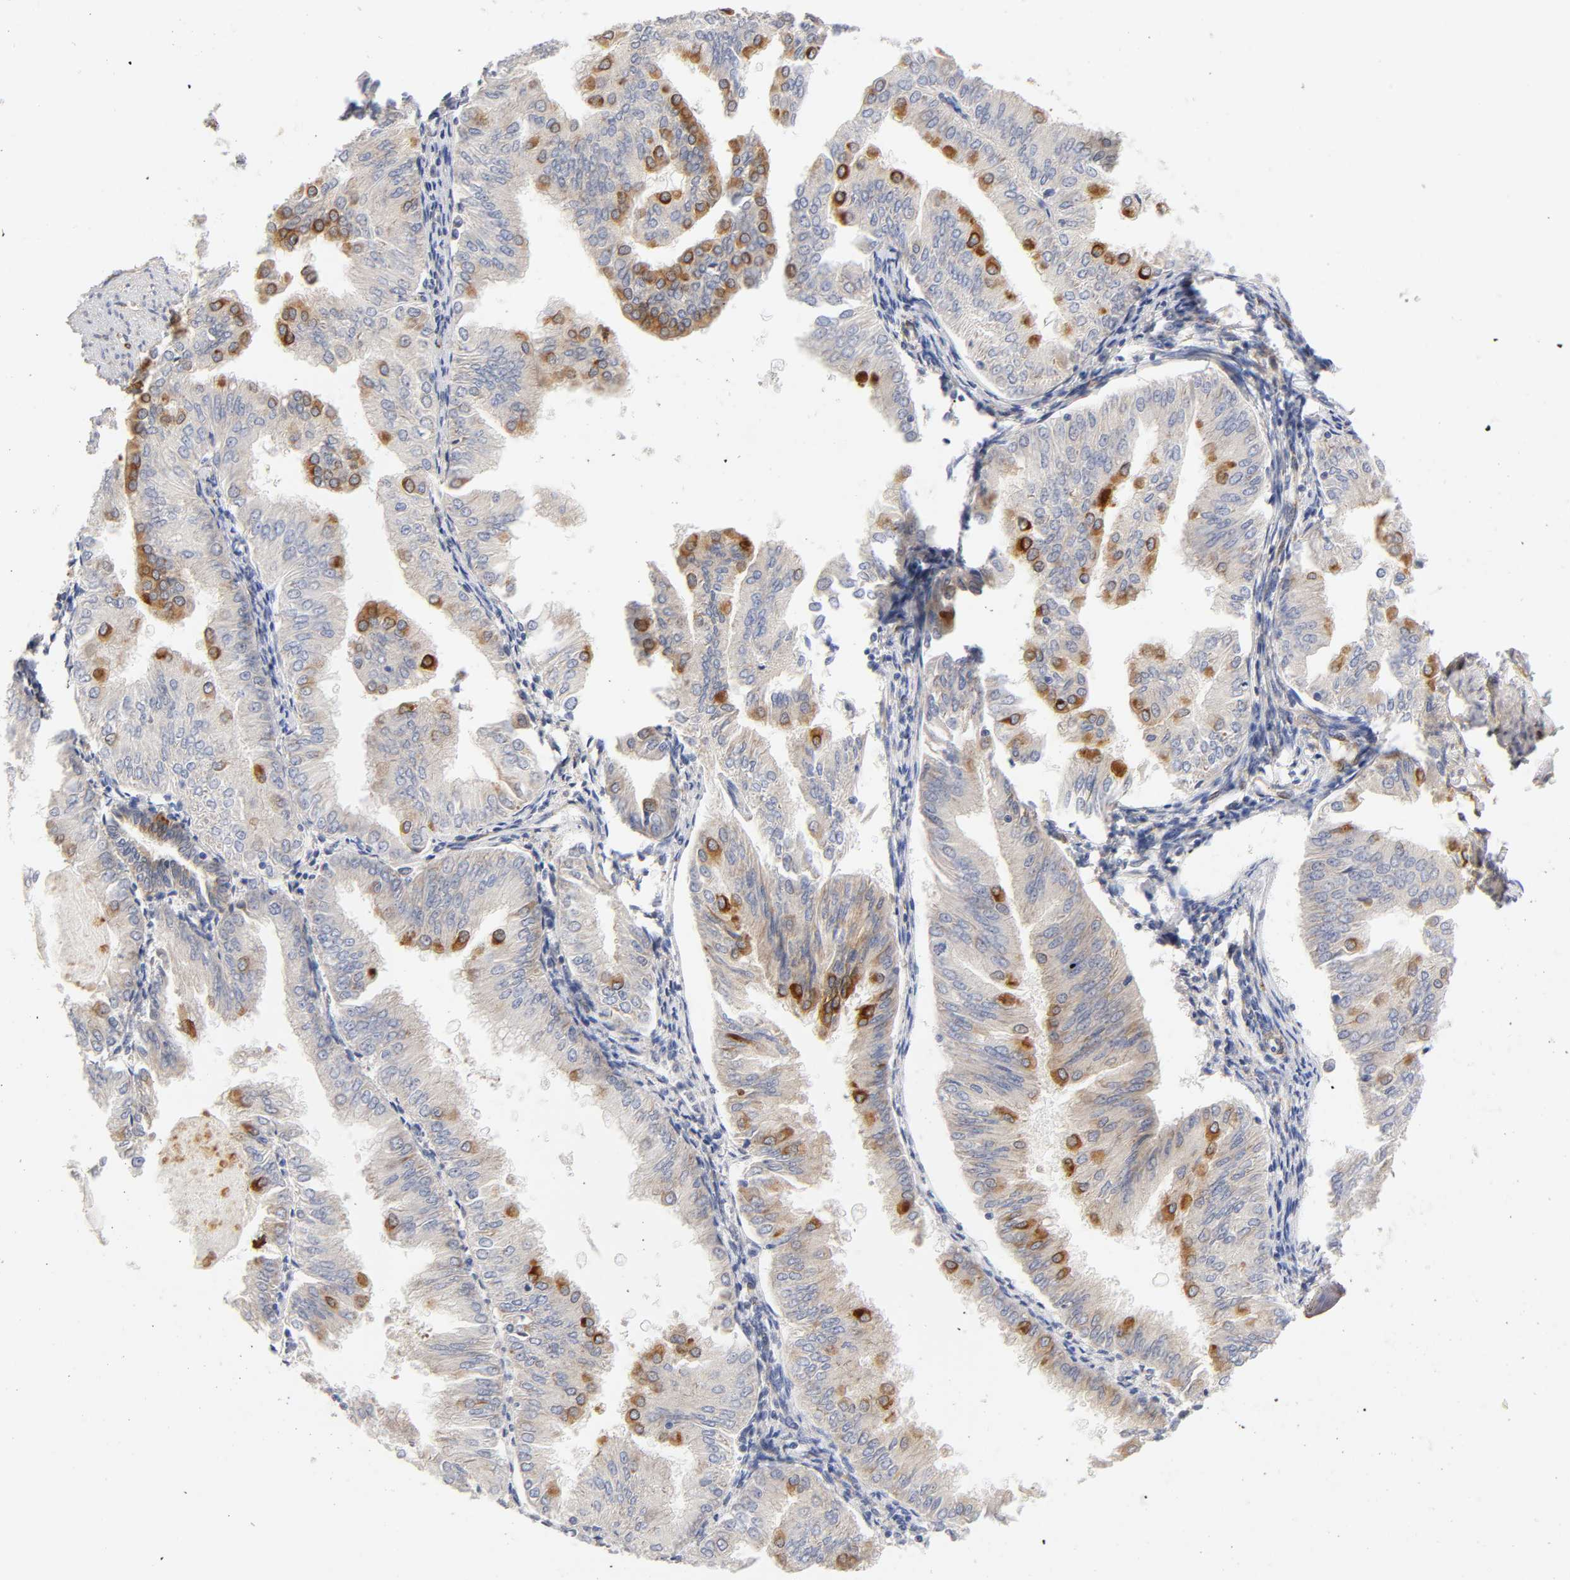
{"staining": {"intensity": "strong", "quantity": "25%-75%", "location": "cytoplasmic/membranous"}, "tissue": "endometrial cancer", "cell_type": "Tumor cells", "image_type": "cancer", "snomed": [{"axis": "morphology", "description": "Adenocarcinoma, NOS"}, {"axis": "topography", "description": "Endometrium"}], "caption": "Immunohistochemistry (IHC) (DAB (3,3'-diaminobenzidine)) staining of human endometrial adenocarcinoma displays strong cytoplasmic/membranous protein positivity in approximately 25%-75% of tumor cells.", "gene": "POR", "patient": {"sex": "female", "age": 53}}